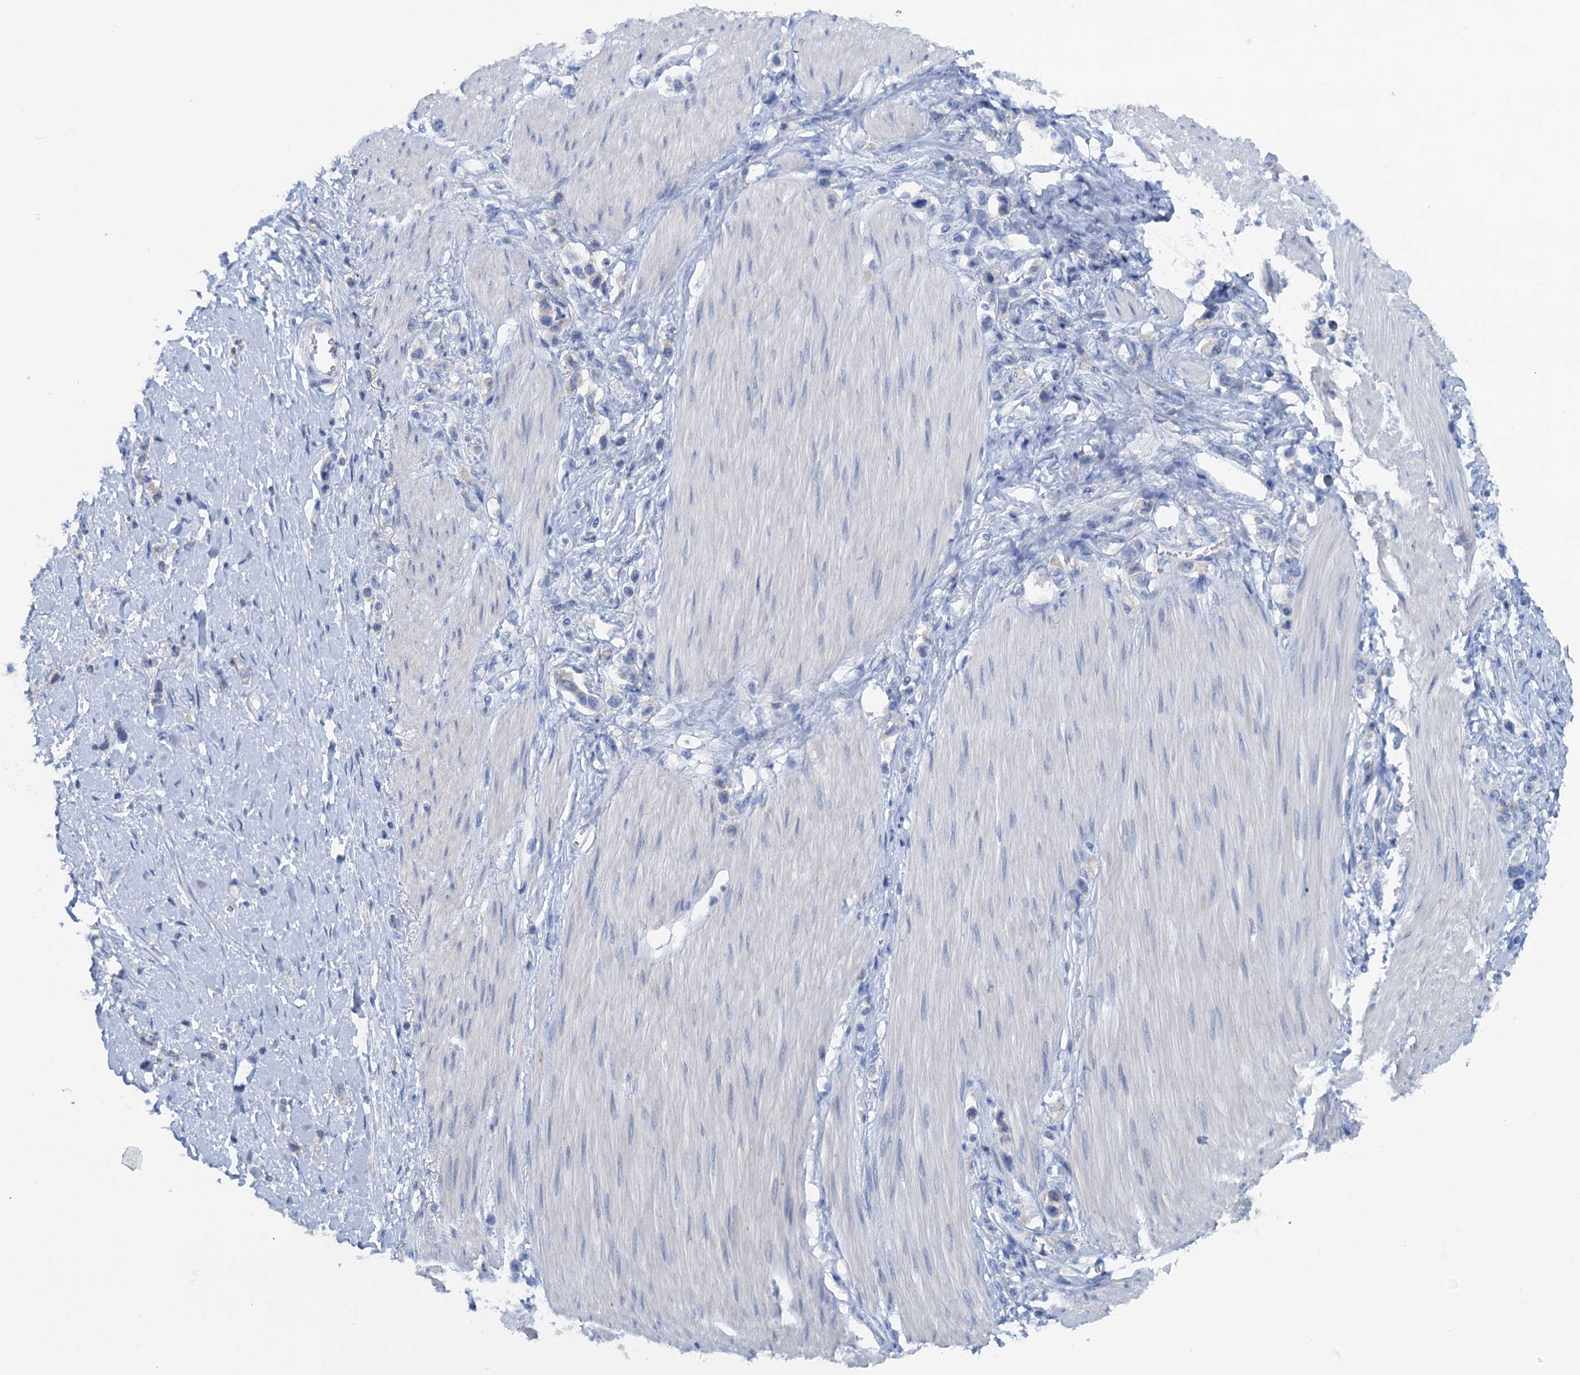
{"staining": {"intensity": "negative", "quantity": "none", "location": "none"}, "tissue": "stomach cancer", "cell_type": "Tumor cells", "image_type": "cancer", "snomed": [{"axis": "morphology", "description": "Adenocarcinoma, NOS"}, {"axis": "topography", "description": "Stomach"}], "caption": "Image shows no significant protein staining in tumor cells of stomach adenocarcinoma.", "gene": "MYADML2", "patient": {"sex": "female", "age": 65}}